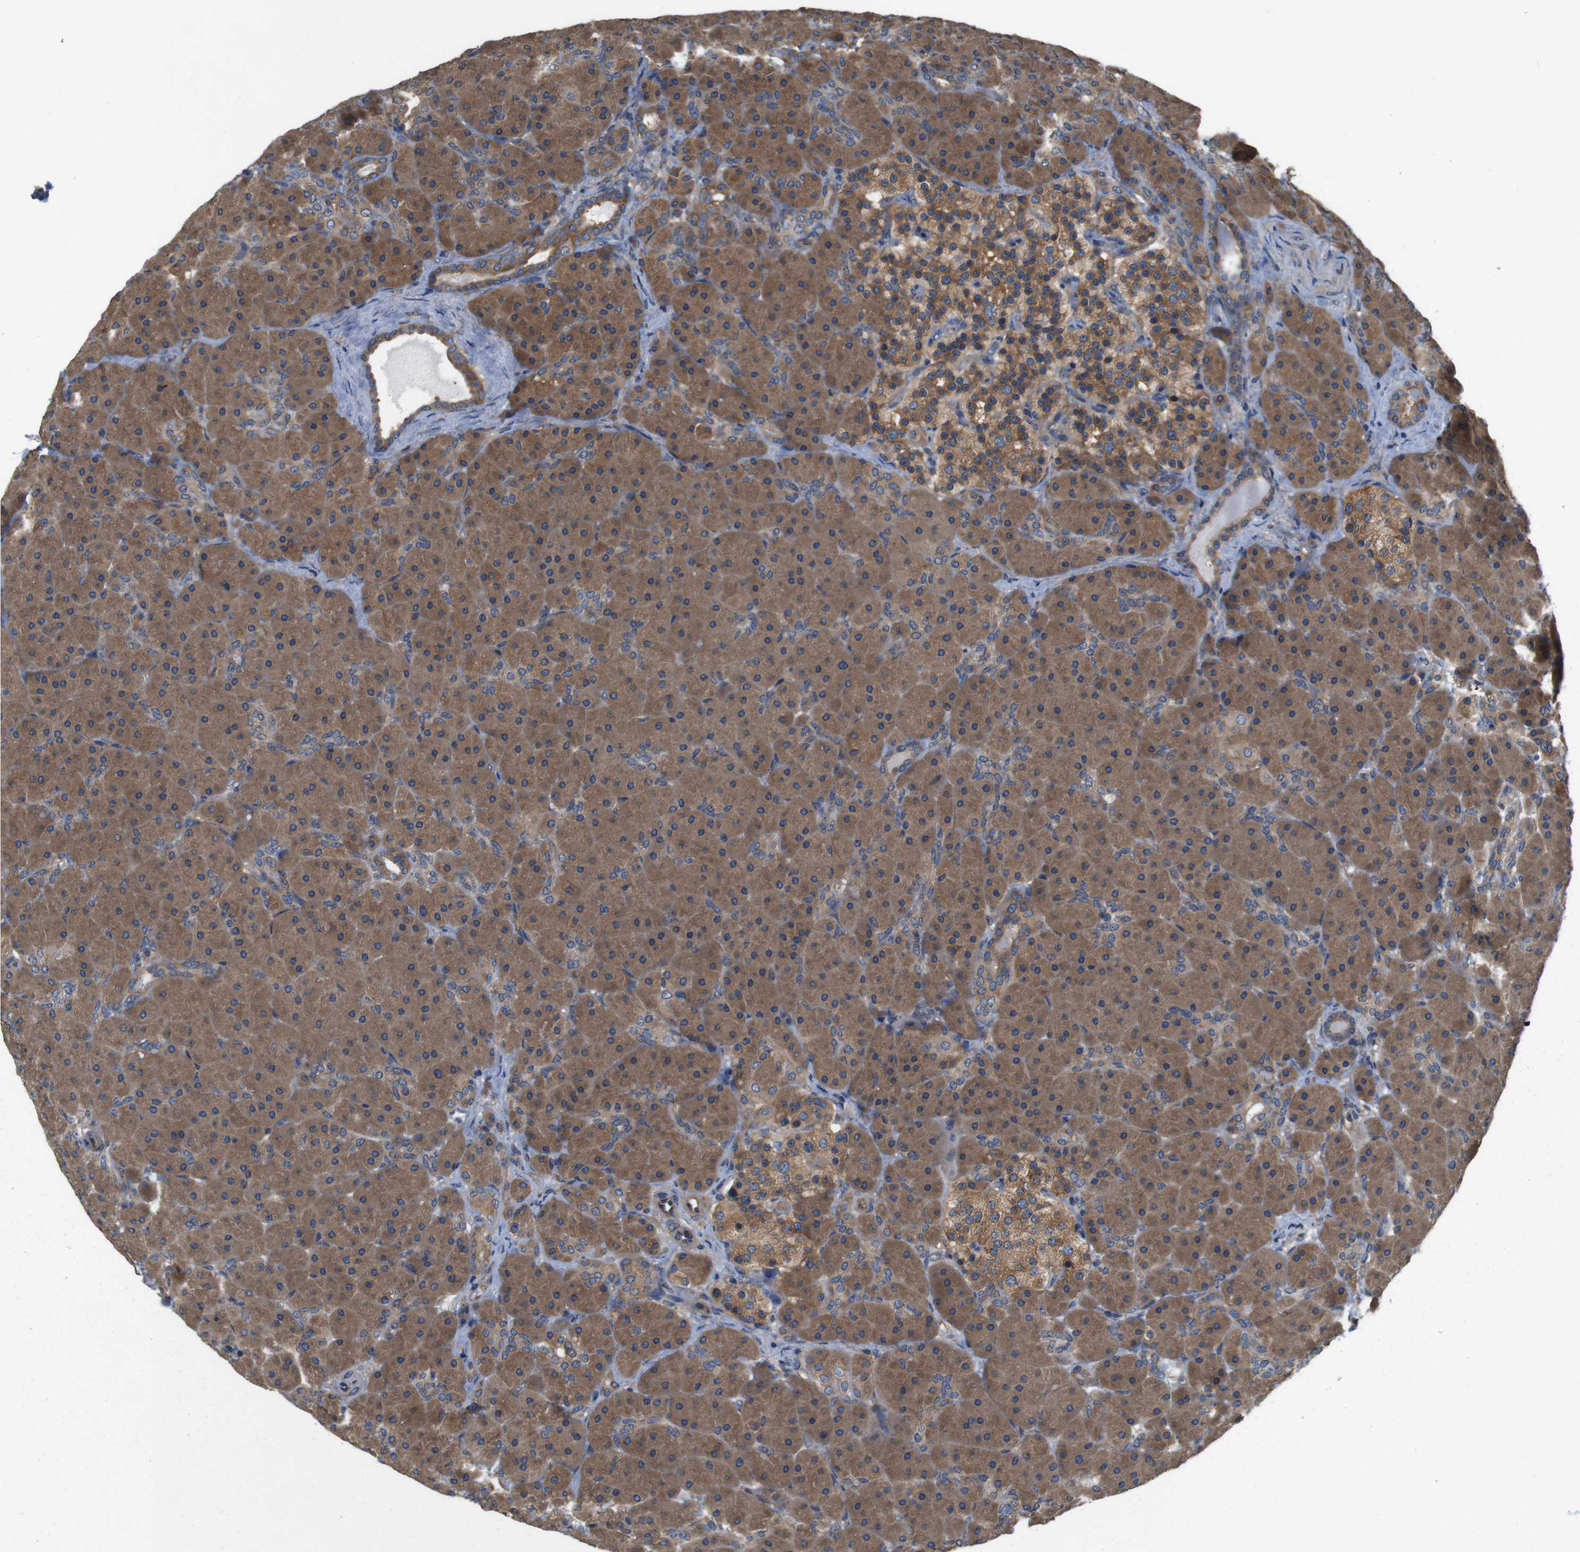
{"staining": {"intensity": "moderate", "quantity": ">75%", "location": "cytoplasmic/membranous"}, "tissue": "pancreas", "cell_type": "Exocrine glandular cells", "image_type": "normal", "snomed": [{"axis": "morphology", "description": "Normal tissue, NOS"}, {"axis": "topography", "description": "Pancreas"}], "caption": "Immunohistochemical staining of normal pancreas demonstrates moderate cytoplasmic/membranous protein positivity in approximately >75% of exocrine glandular cells. The protein of interest is shown in brown color, while the nuclei are stained blue.", "gene": "DCTN1", "patient": {"sex": "male", "age": 66}}